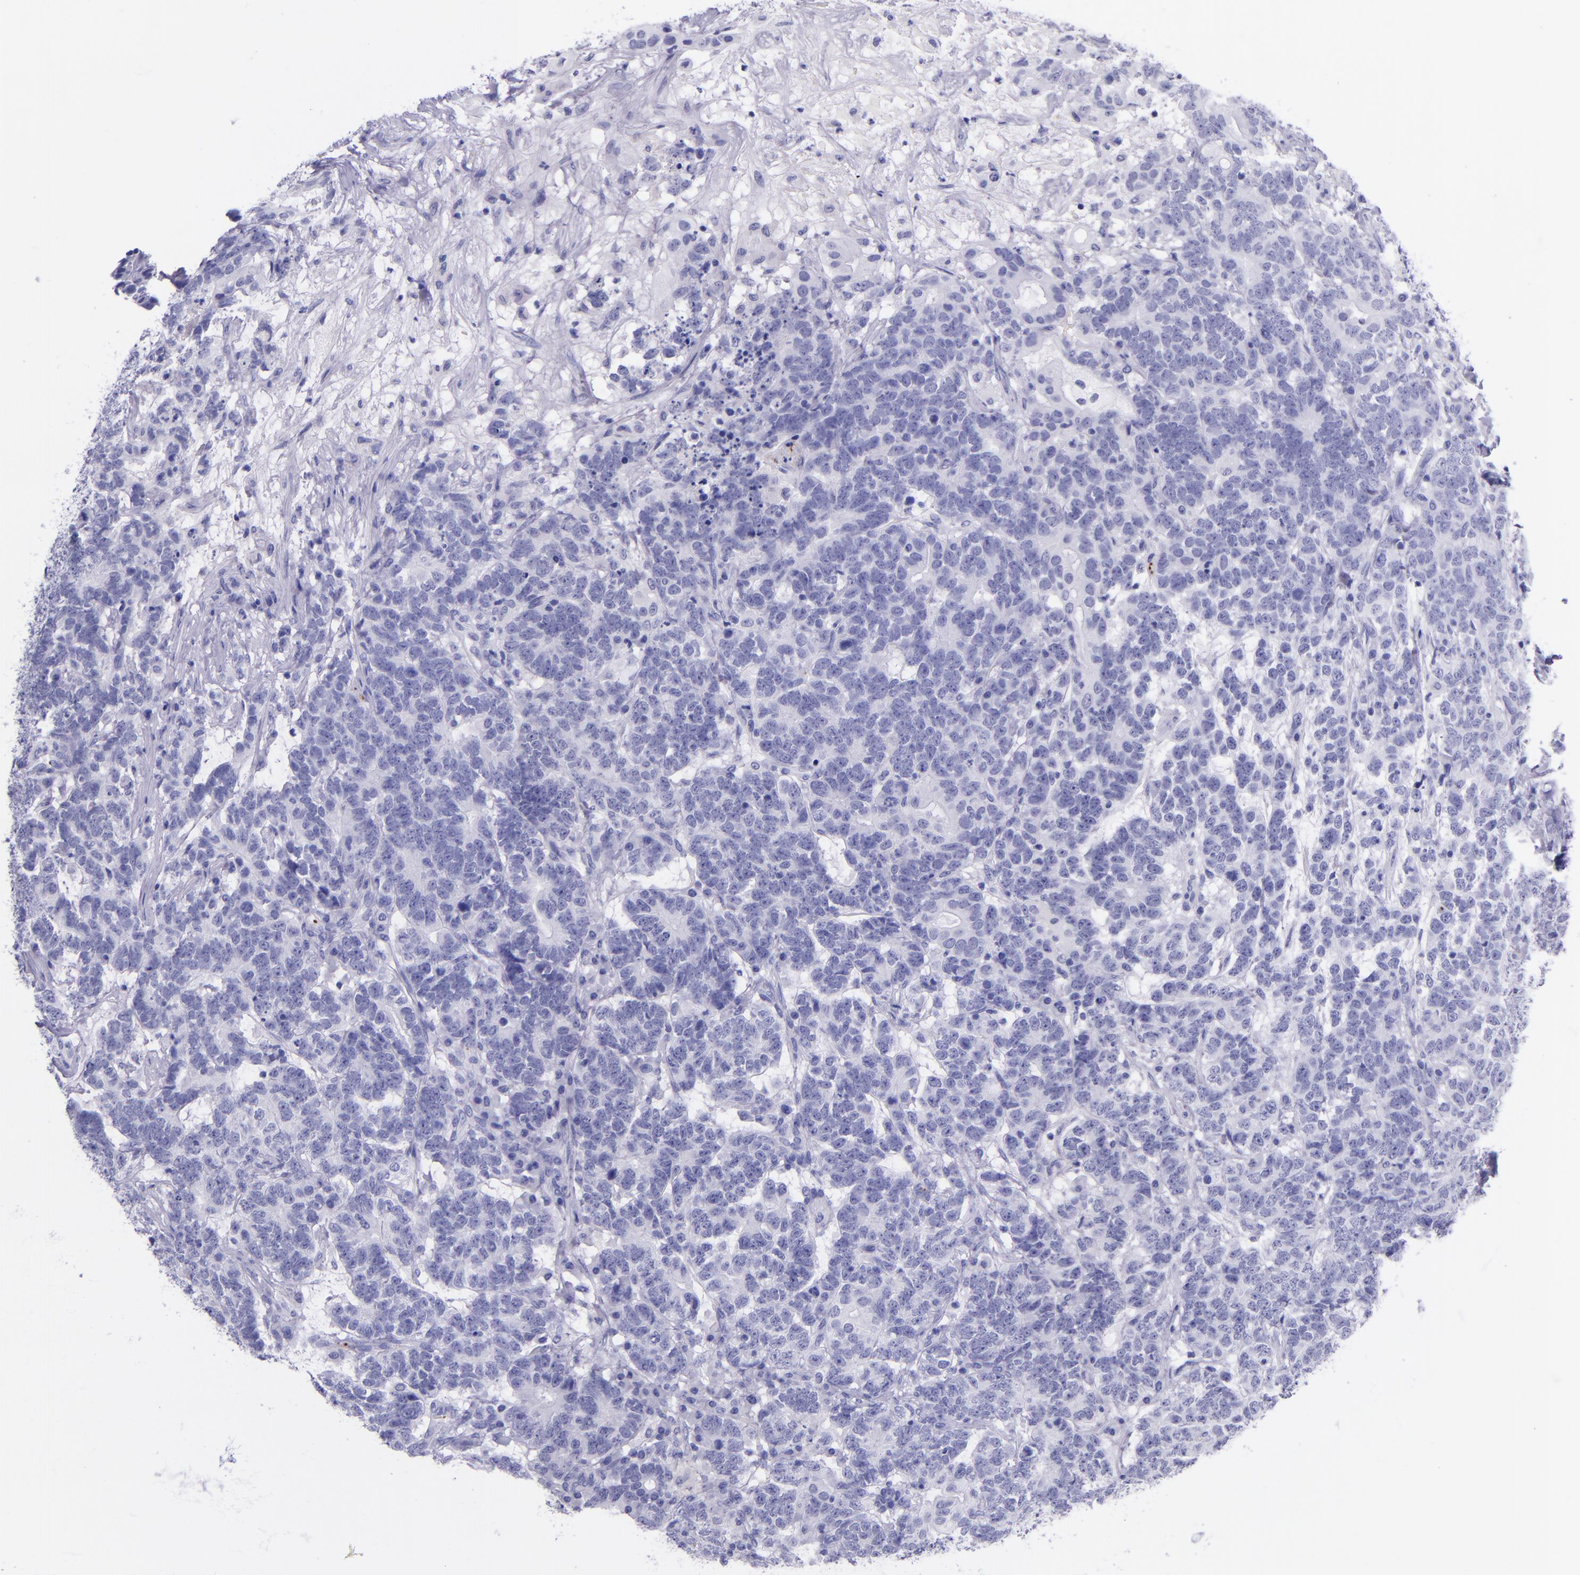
{"staining": {"intensity": "negative", "quantity": "none", "location": "none"}, "tissue": "testis cancer", "cell_type": "Tumor cells", "image_type": "cancer", "snomed": [{"axis": "morphology", "description": "Carcinoma, Embryonal, NOS"}, {"axis": "topography", "description": "Testis"}], "caption": "IHC micrograph of neoplastic tissue: testis cancer stained with DAB reveals no significant protein positivity in tumor cells. The staining is performed using DAB (3,3'-diaminobenzidine) brown chromogen with nuclei counter-stained in using hematoxylin.", "gene": "SELE", "patient": {"sex": "male", "age": 26}}